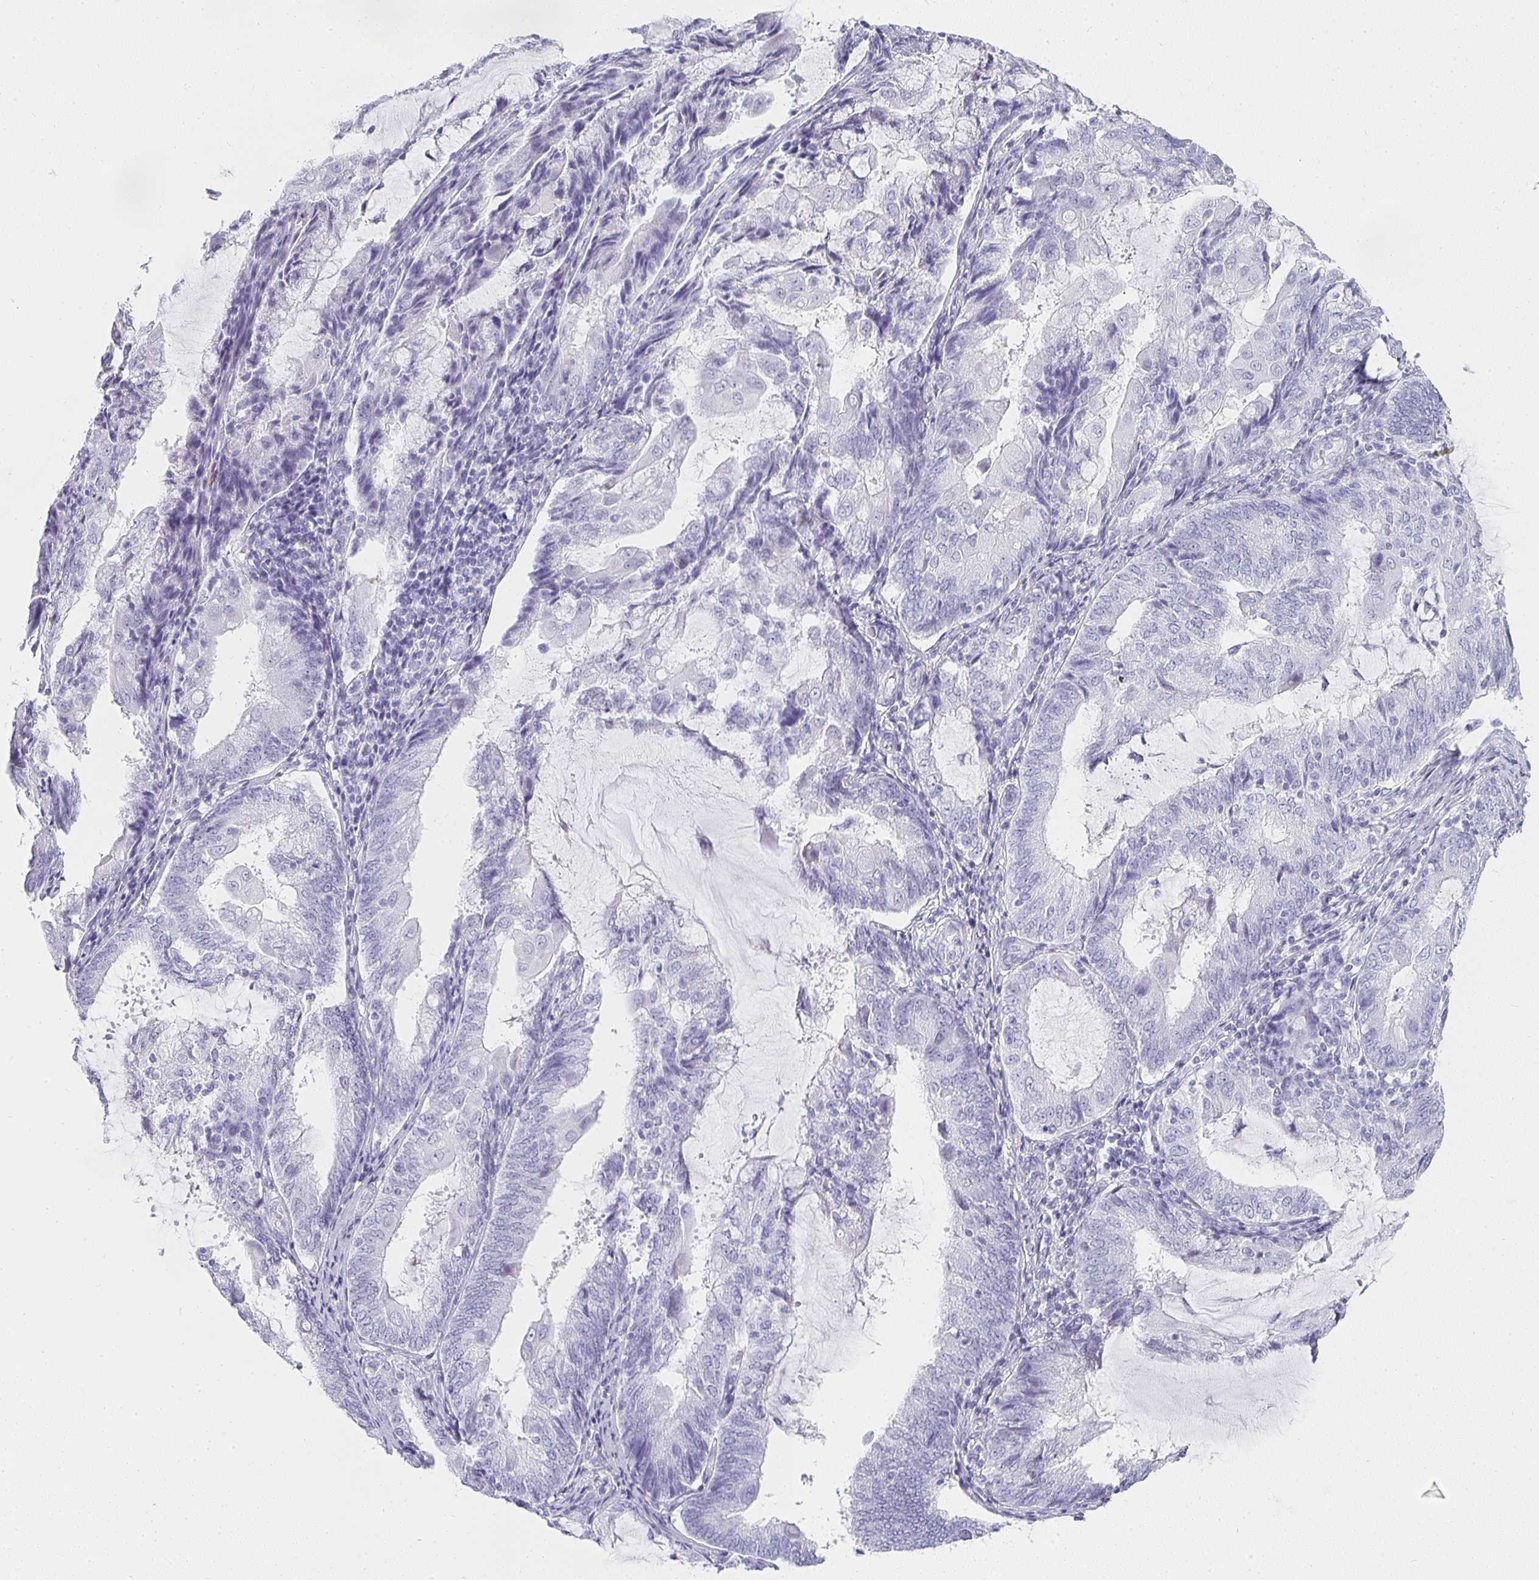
{"staining": {"intensity": "negative", "quantity": "none", "location": "none"}, "tissue": "endometrial cancer", "cell_type": "Tumor cells", "image_type": "cancer", "snomed": [{"axis": "morphology", "description": "Adenocarcinoma, NOS"}, {"axis": "topography", "description": "Endometrium"}], "caption": "Adenocarcinoma (endometrial) was stained to show a protein in brown. There is no significant positivity in tumor cells. The staining is performed using DAB (3,3'-diaminobenzidine) brown chromogen with nuclei counter-stained in using hematoxylin.", "gene": "TPSD1", "patient": {"sex": "female", "age": 81}}